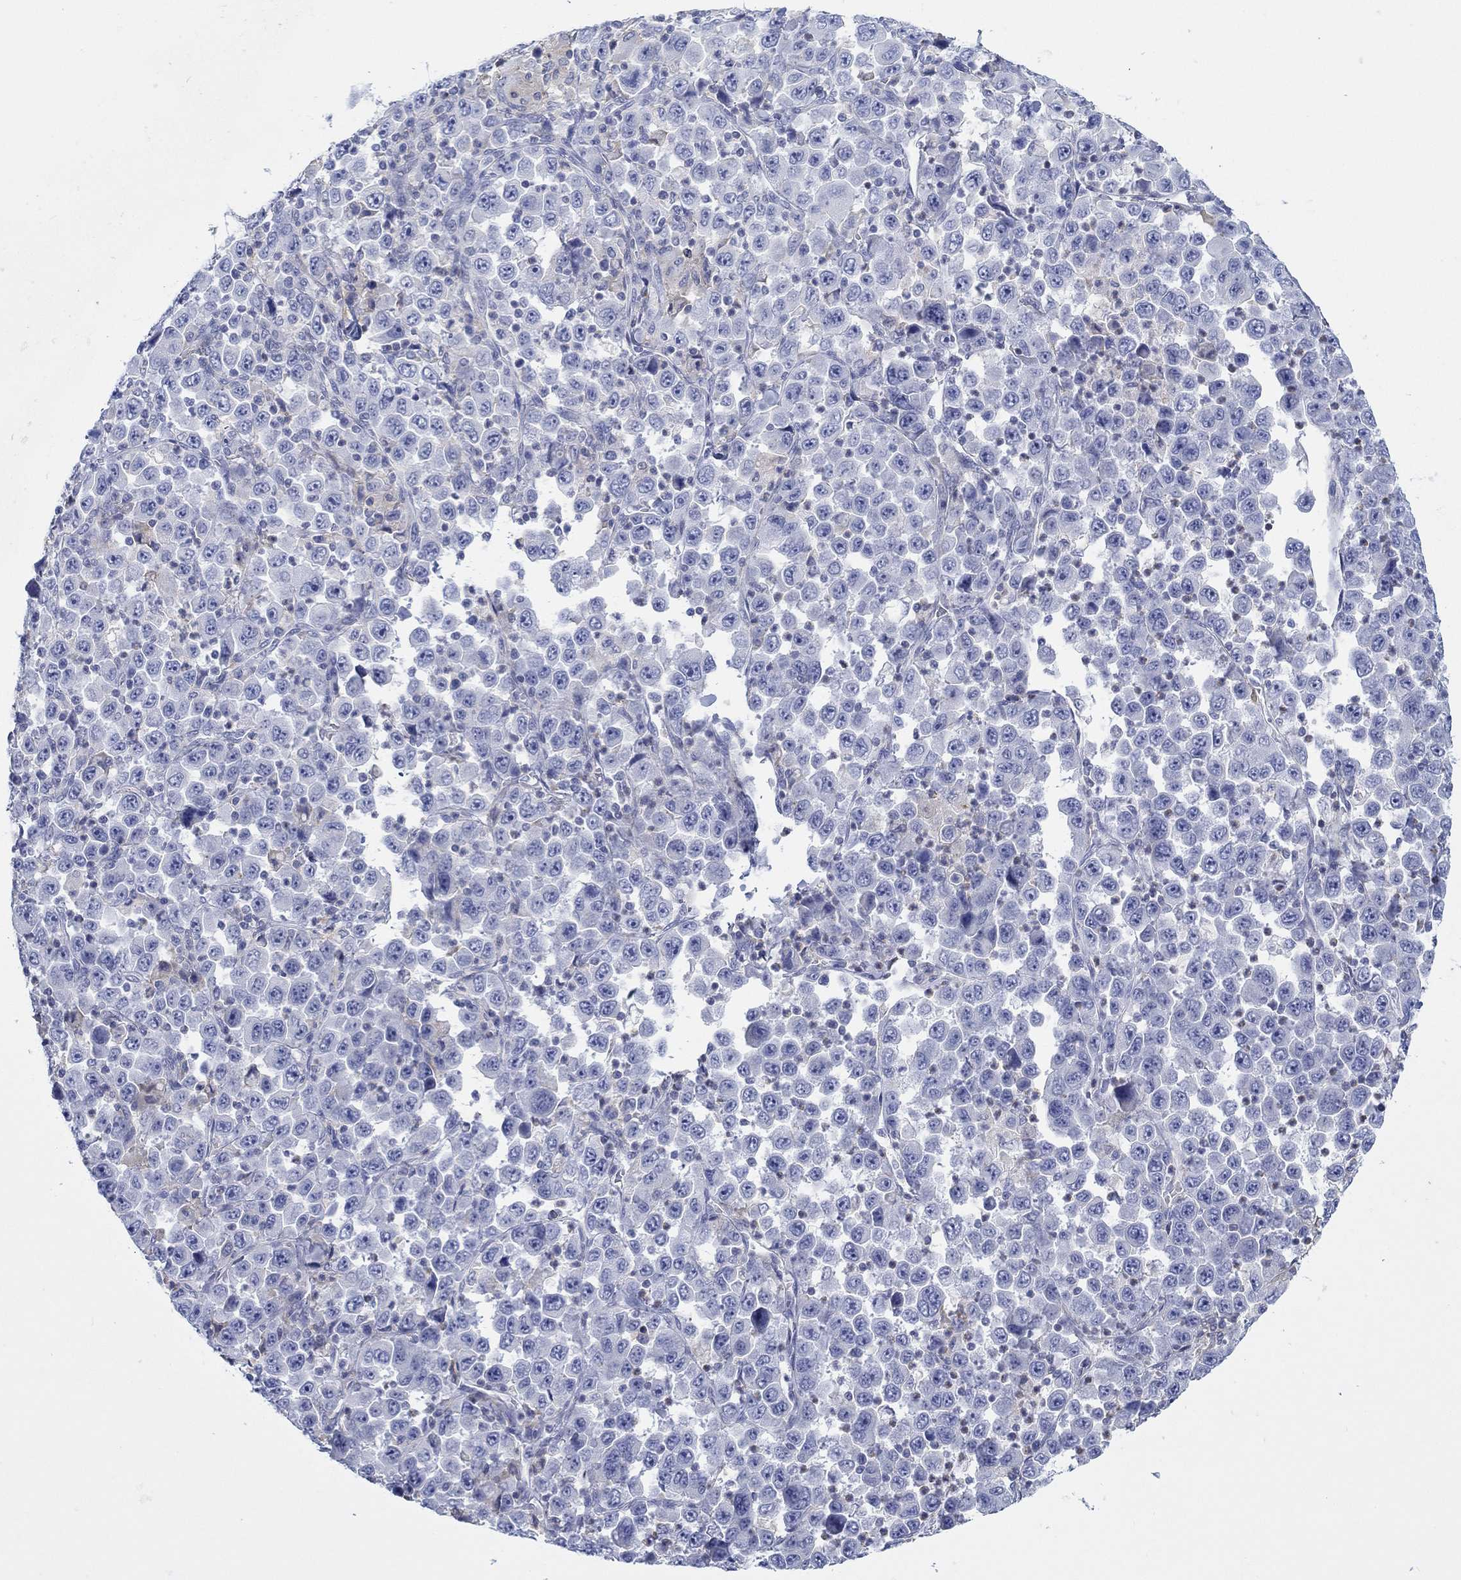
{"staining": {"intensity": "negative", "quantity": "none", "location": "none"}, "tissue": "stomach cancer", "cell_type": "Tumor cells", "image_type": "cancer", "snomed": [{"axis": "morphology", "description": "Normal tissue, NOS"}, {"axis": "morphology", "description": "Adenocarcinoma, NOS"}, {"axis": "topography", "description": "Stomach, upper"}, {"axis": "topography", "description": "Stomach"}], "caption": "Image shows no significant protein expression in tumor cells of stomach cancer.", "gene": "PPIL6", "patient": {"sex": "male", "age": 59}}